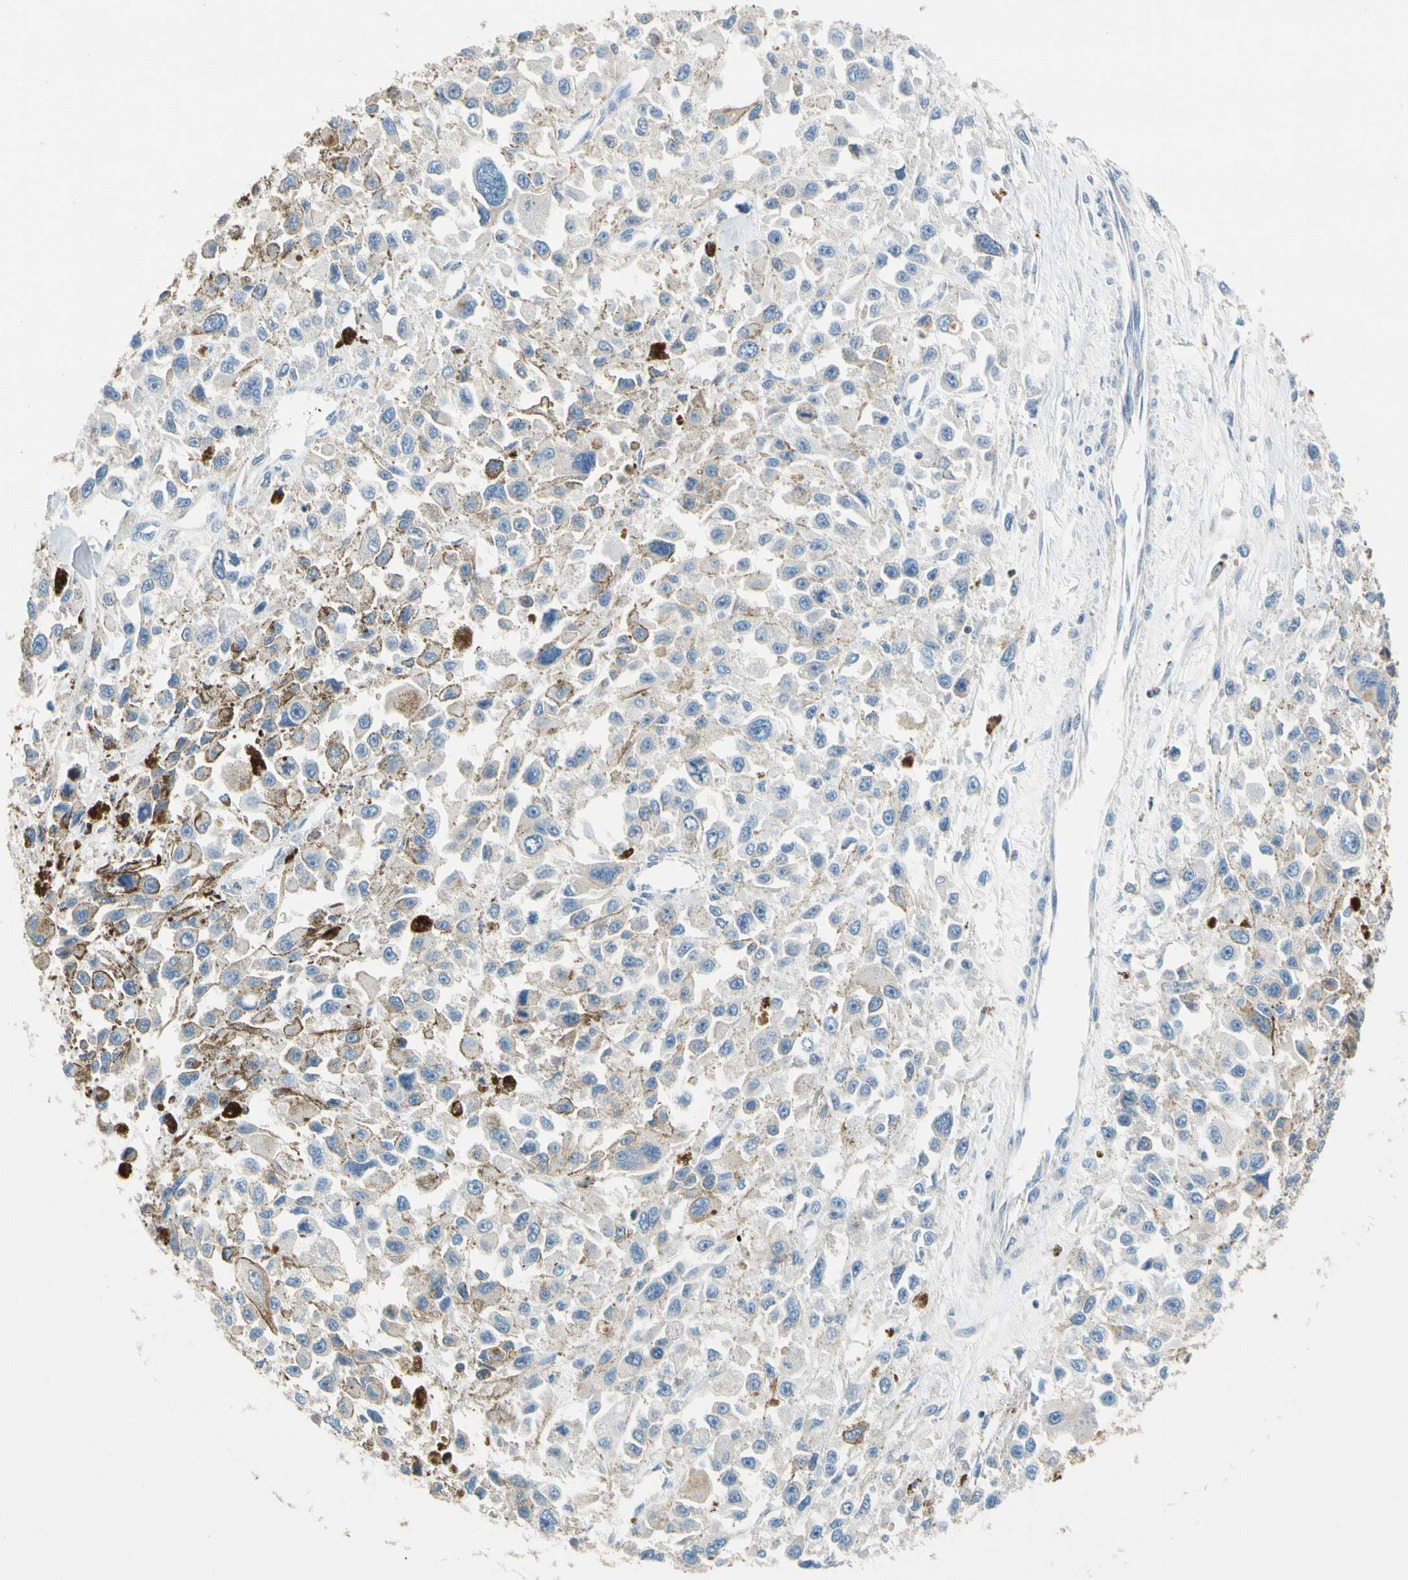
{"staining": {"intensity": "weak", "quantity": "<25%", "location": "cytoplasmic/membranous"}, "tissue": "melanoma", "cell_type": "Tumor cells", "image_type": "cancer", "snomed": [{"axis": "morphology", "description": "Malignant melanoma, Metastatic site"}, {"axis": "topography", "description": "Lymph node"}], "caption": "A histopathology image of human malignant melanoma (metastatic site) is negative for staining in tumor cells.", "gene": "SP140", "patient": {"sex": "male", "age": 59}}